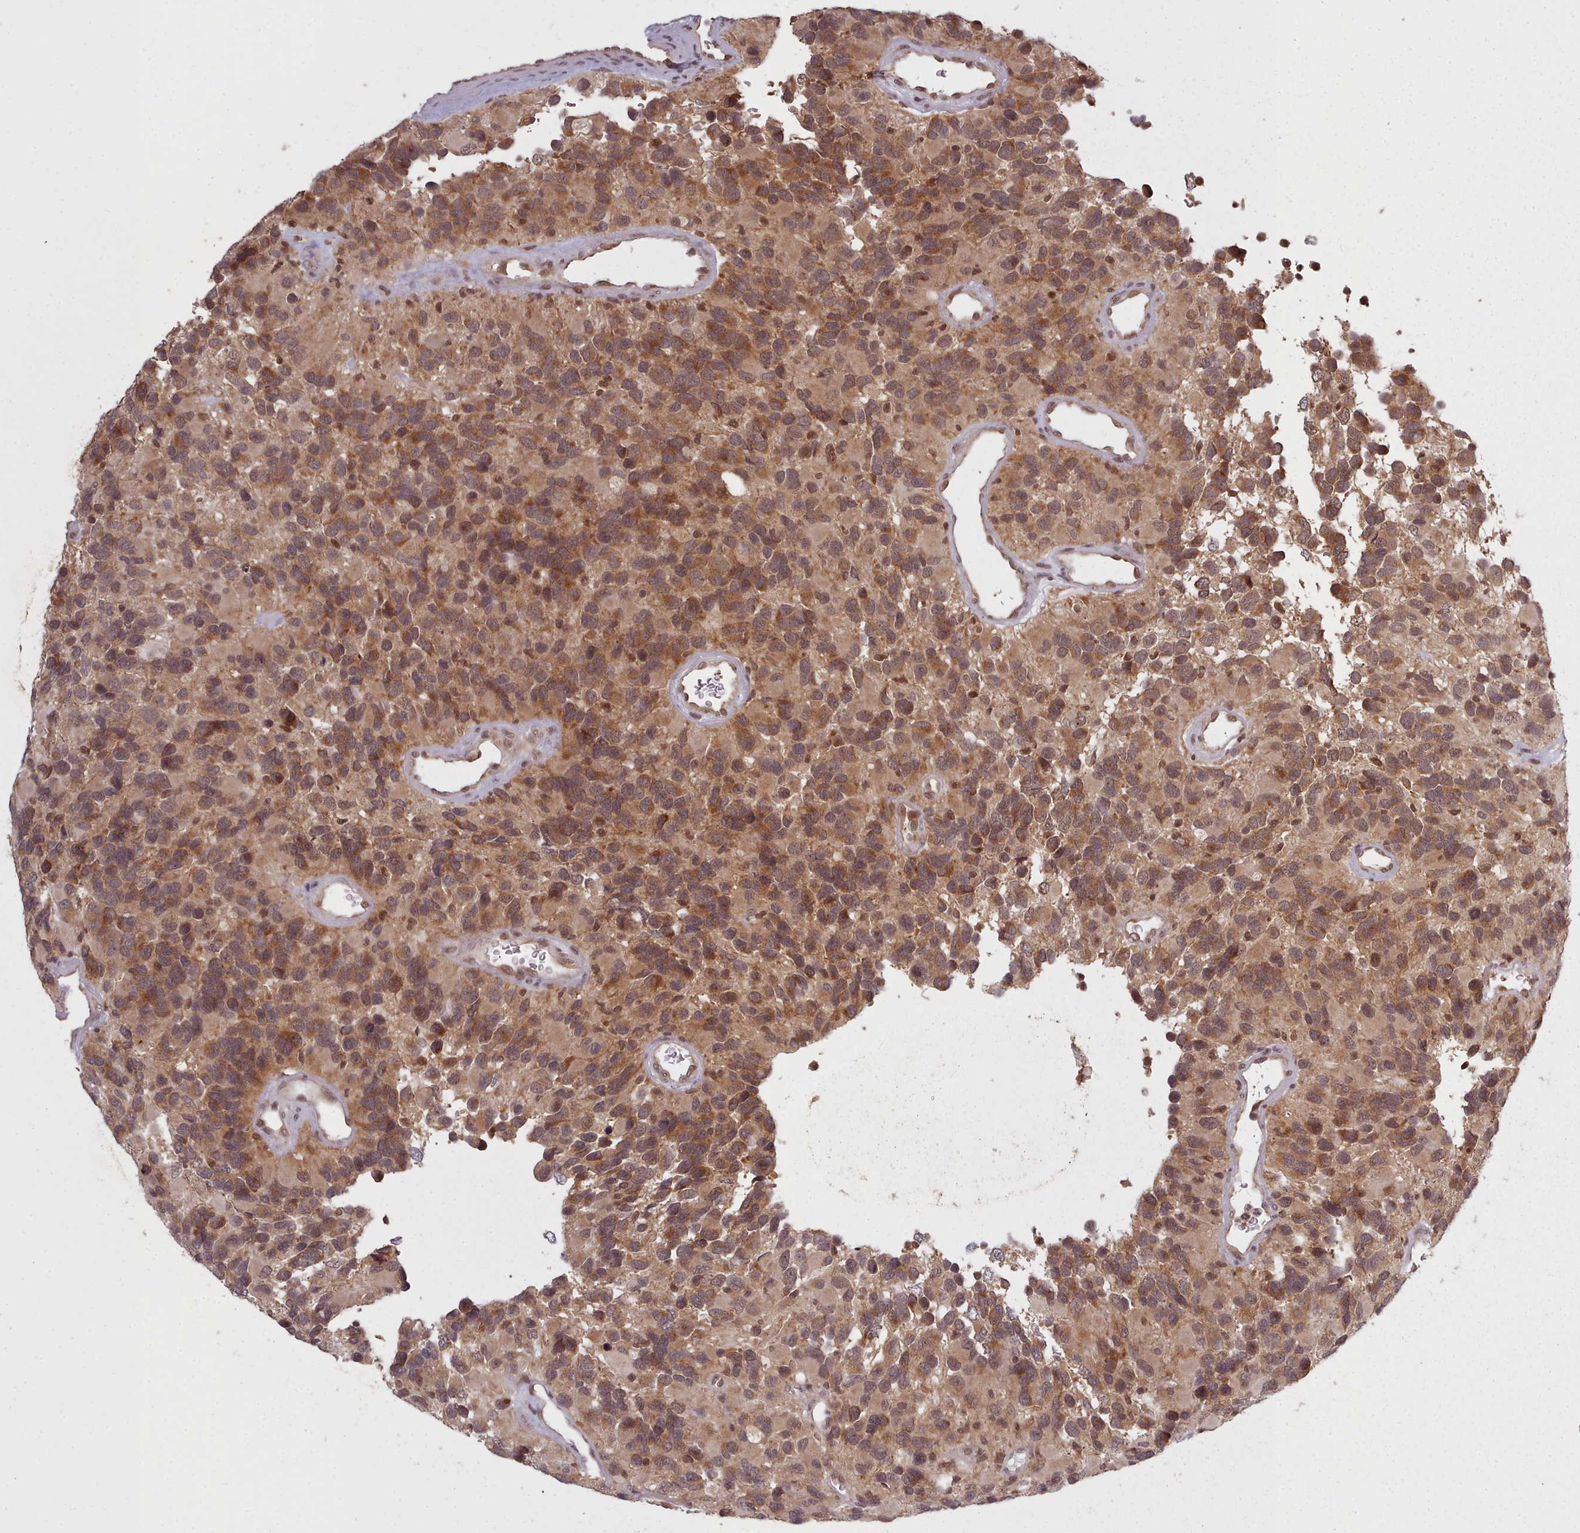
{"staining": {"intensity": "moderate", "quantity": ">75%", "location": "cytoplasmic/membranous"}, "tissue": "glioma", "cell_type": "Tumor cells", "image_type": "cancer", "snomed": [{"axis": "morphology", "description": "Glioma, malignant, High grade"}, {"axis": "topography", "description": "Brain"}], "caption": "Brown immunohistochemical staining in glioma demonstrates moderate cytoplasmic/membranous expression in approximately >75% of tumor cells.", "gene": "DHX8", "patient": {"sex": "male", "age": 77}}